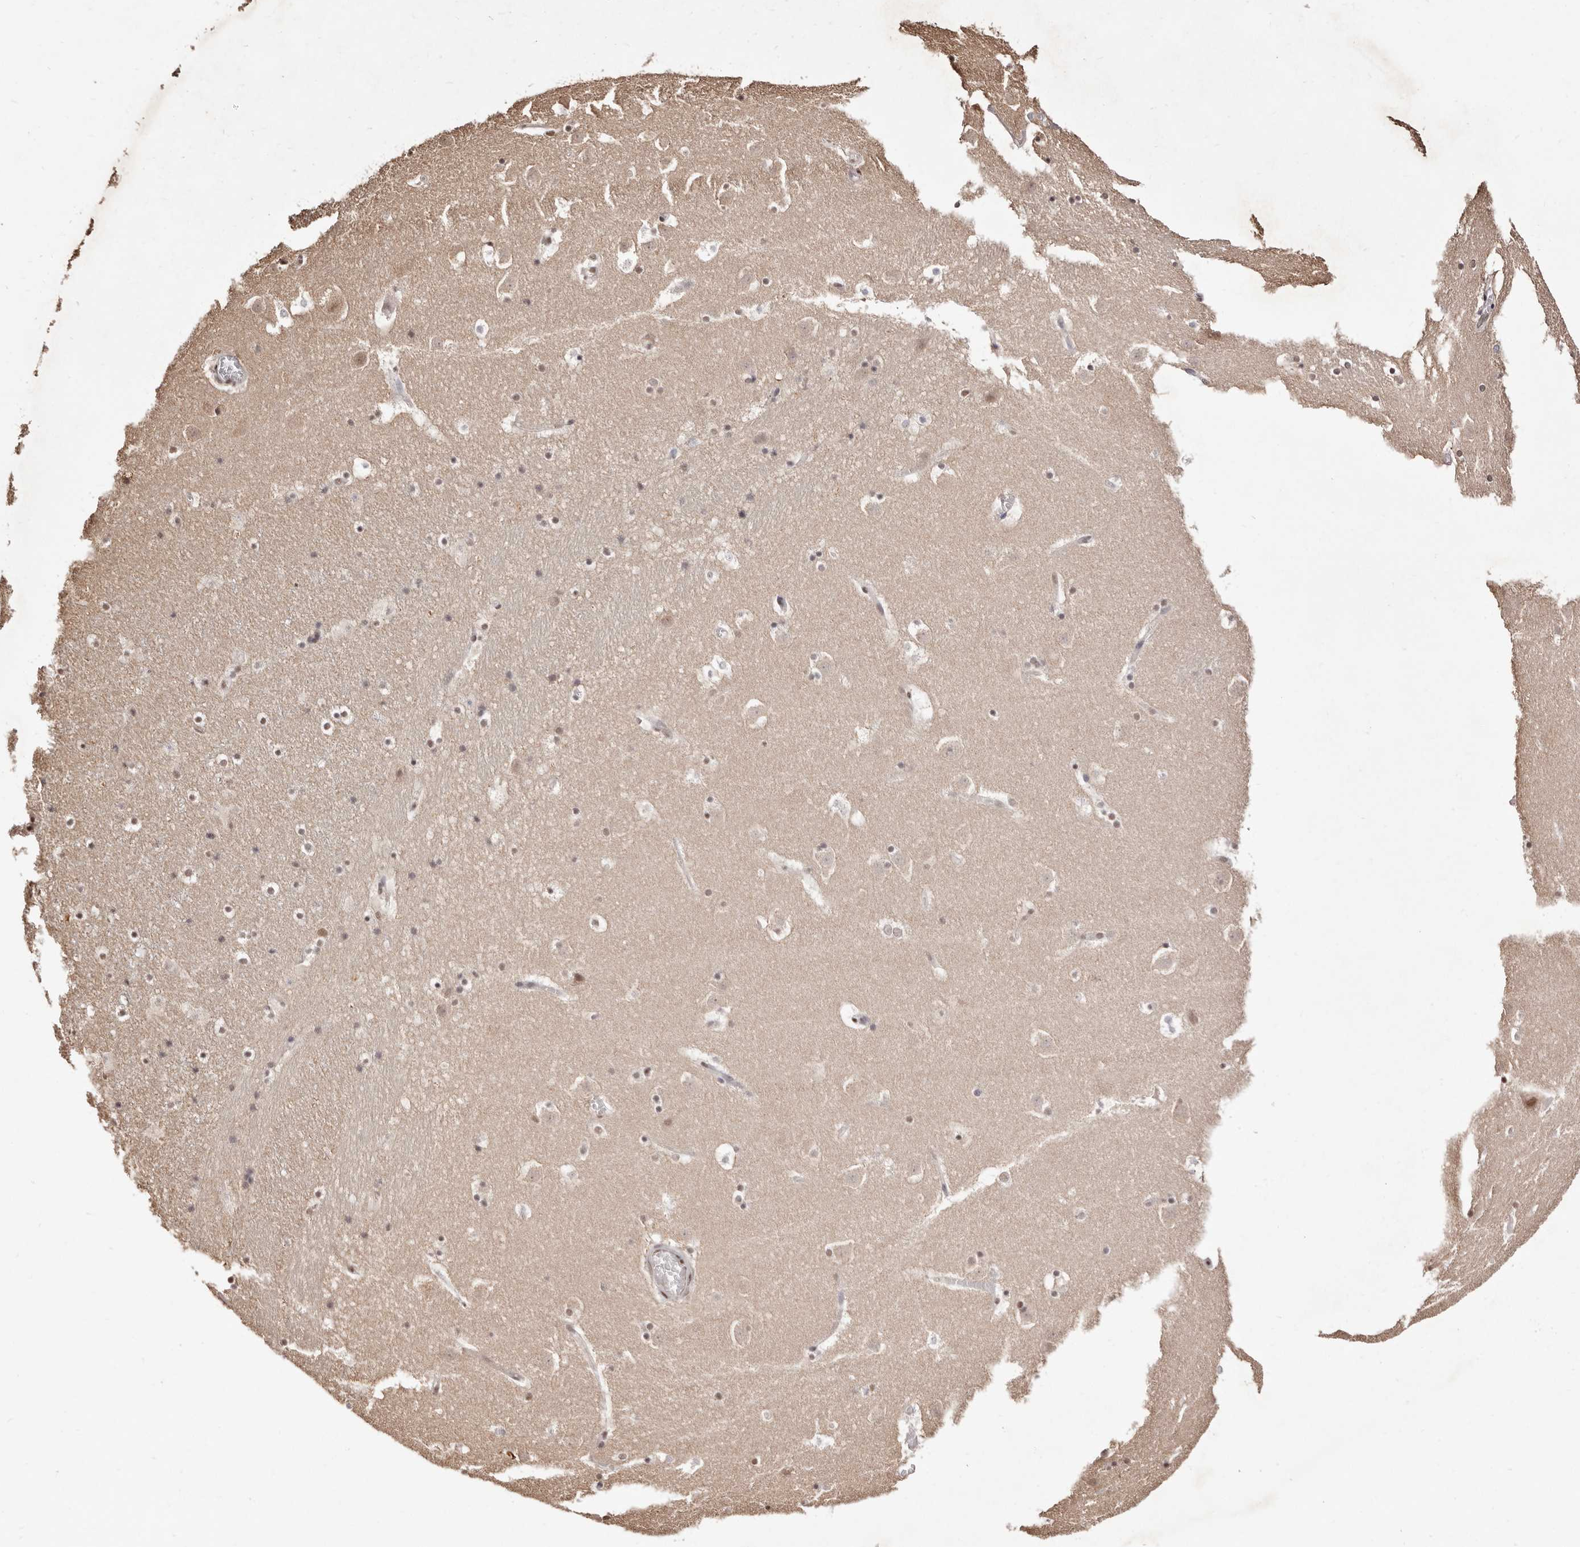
{"staining": {"intensity": "weak", "quantity": "25%-75%", "location": "cytoplasmic/membranous,nuclear"}, "tissue": "caudate", "cell_type": "Glial cells", "image_type": "normal", "snomed": [{"axis": "morphology", "description": "Normal tissue, NOS"}, {"axis": "topography", "description": "Lateral ventricle wall"}], "caption": "Immunohistochemical staining of normal caudate exhibits 25%-75% levels of weak cytoplasmic/membranous,nuclear protein expression in about 25%-75% of glial cells.", "gene": "BICRAL", "patient": {"sex": "male", "age": 45}}